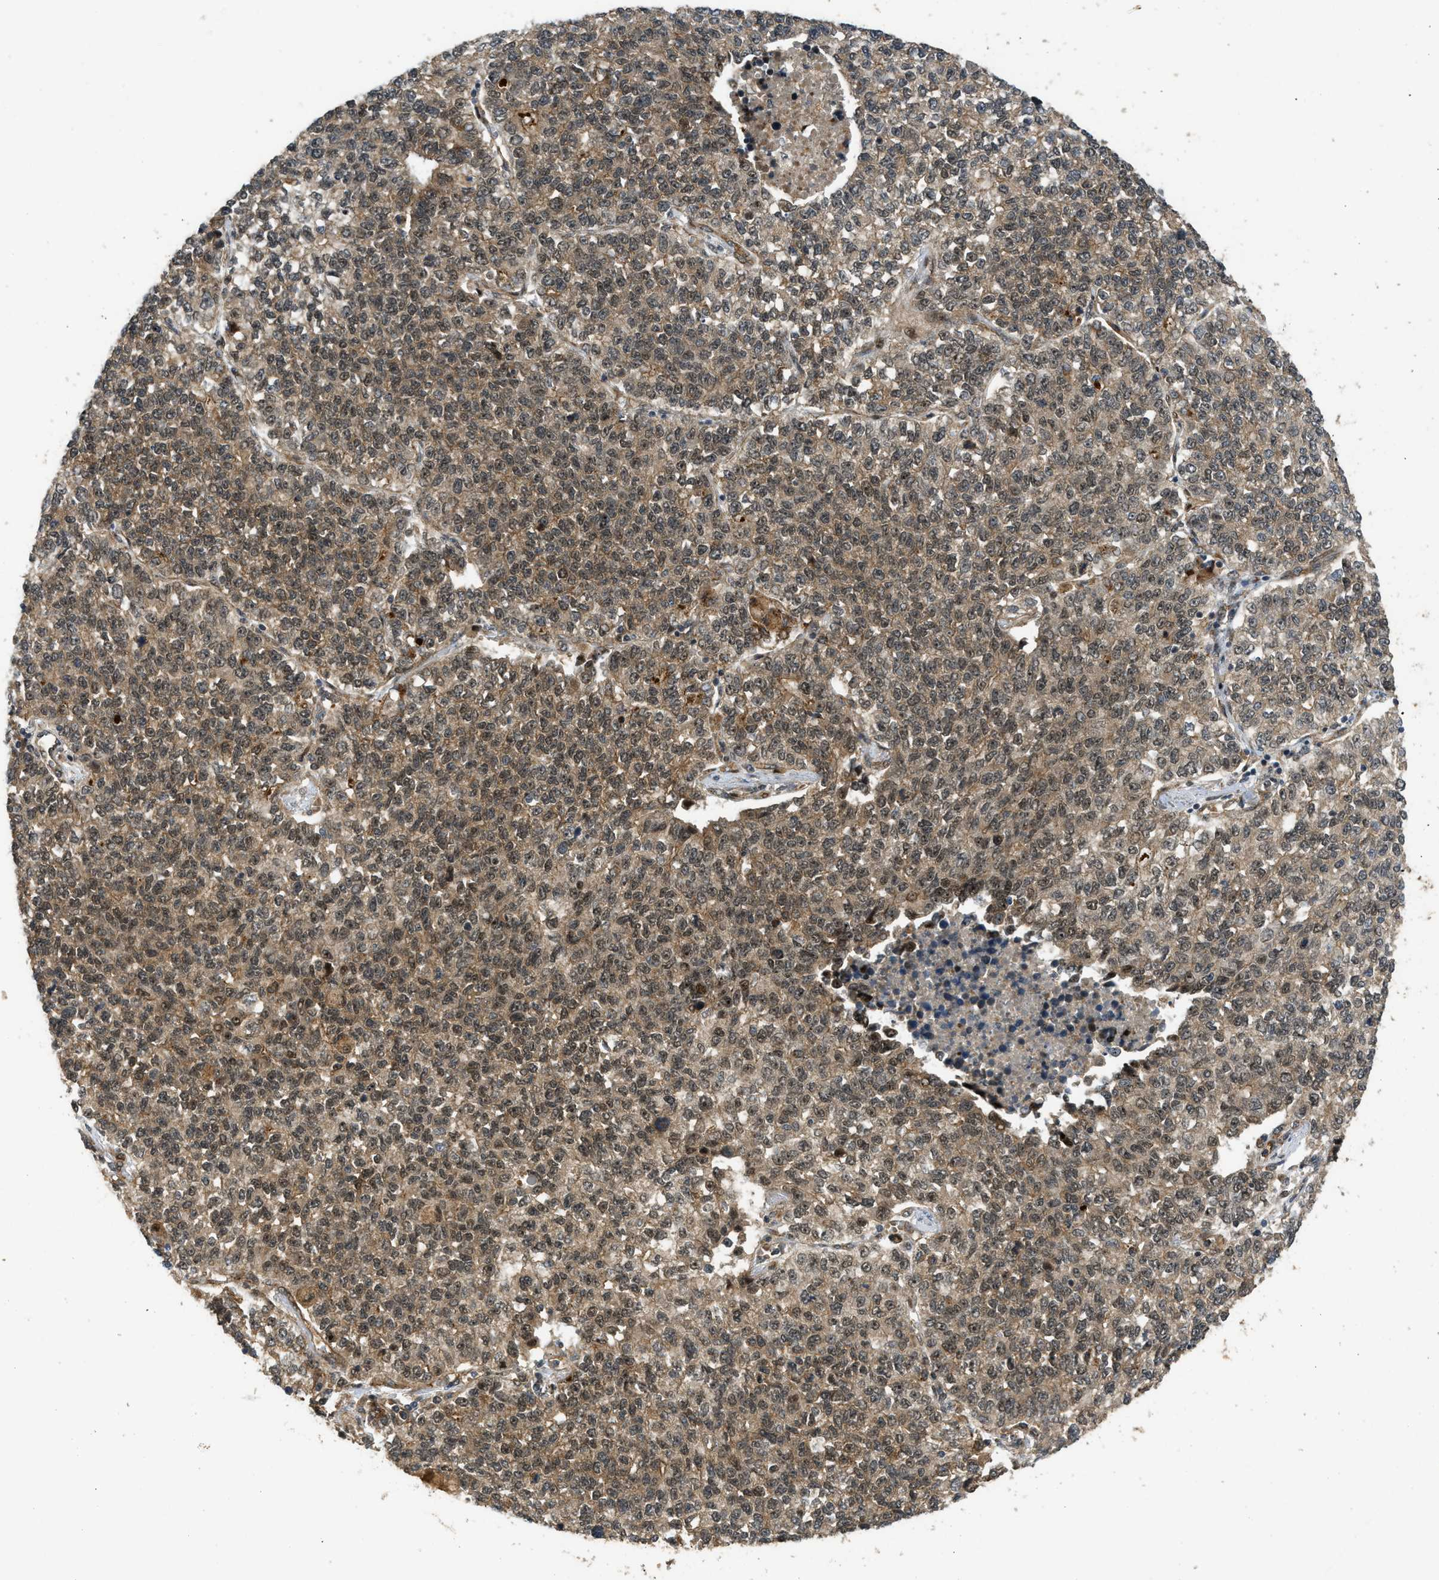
{"staining": {"intensity": "weak", "quantity": ">75%", "location": "cytoplasmic/membranous,nuclear"}, "tissue": "lung cancer", "cell_type": "Tumor cells", "image_type": "cancer", "snomed": [{"axis": "morphology", "description": "Adenocarcinoma, NOS"}, {"axis": "topography", "description": "Lung"}], "caption": "Lung adenocarcinoma stained for a protein (brown) displays weak cytoplasmic/membranous and nuclear positive positivity in approximately >75% of tumor cells.", "gene": "GET1", "patient": {"sex": "male", "age": 49}}